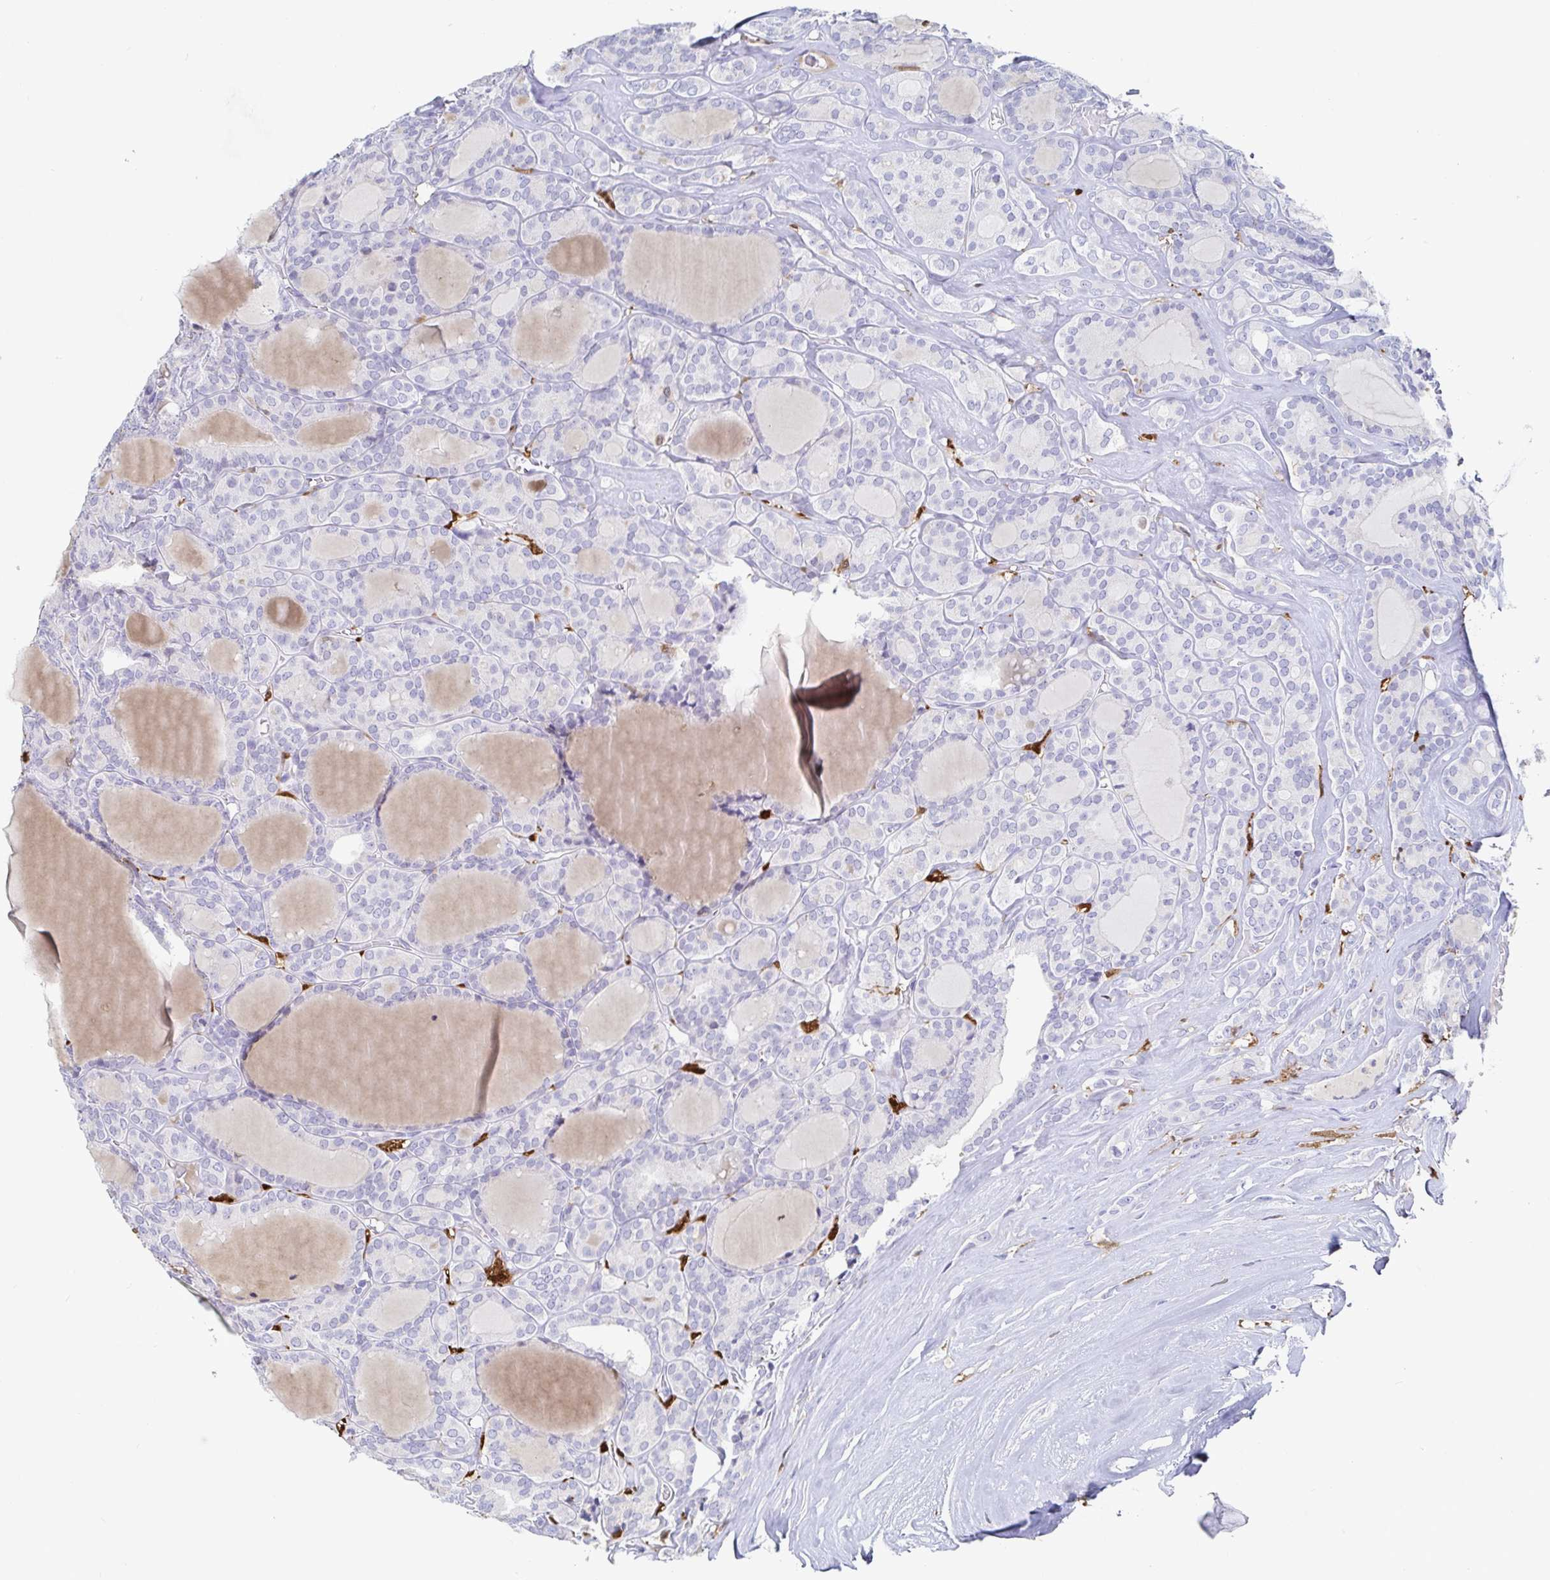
{"staining": {"intensity": "negative", "quantity": "none", "location": "none"}, "tissue": "thyroid cancer", "cell_type": "Tumor cells", "image_type": "cancer", "snomed": [{"axis": "morphology", "description": "Follicular adenoma carcinoma, NOS"}, {"axis": "topography", "description": "Thyroid gland"}], "caption": "DAB immunohistochemical staining of human thyroid cancer (follicular adenoma carcinoma) demonstrates no significant positivity in tumor cells.", "gene": "OR2A4", "patient": {"sex": "male", "age": 74}}